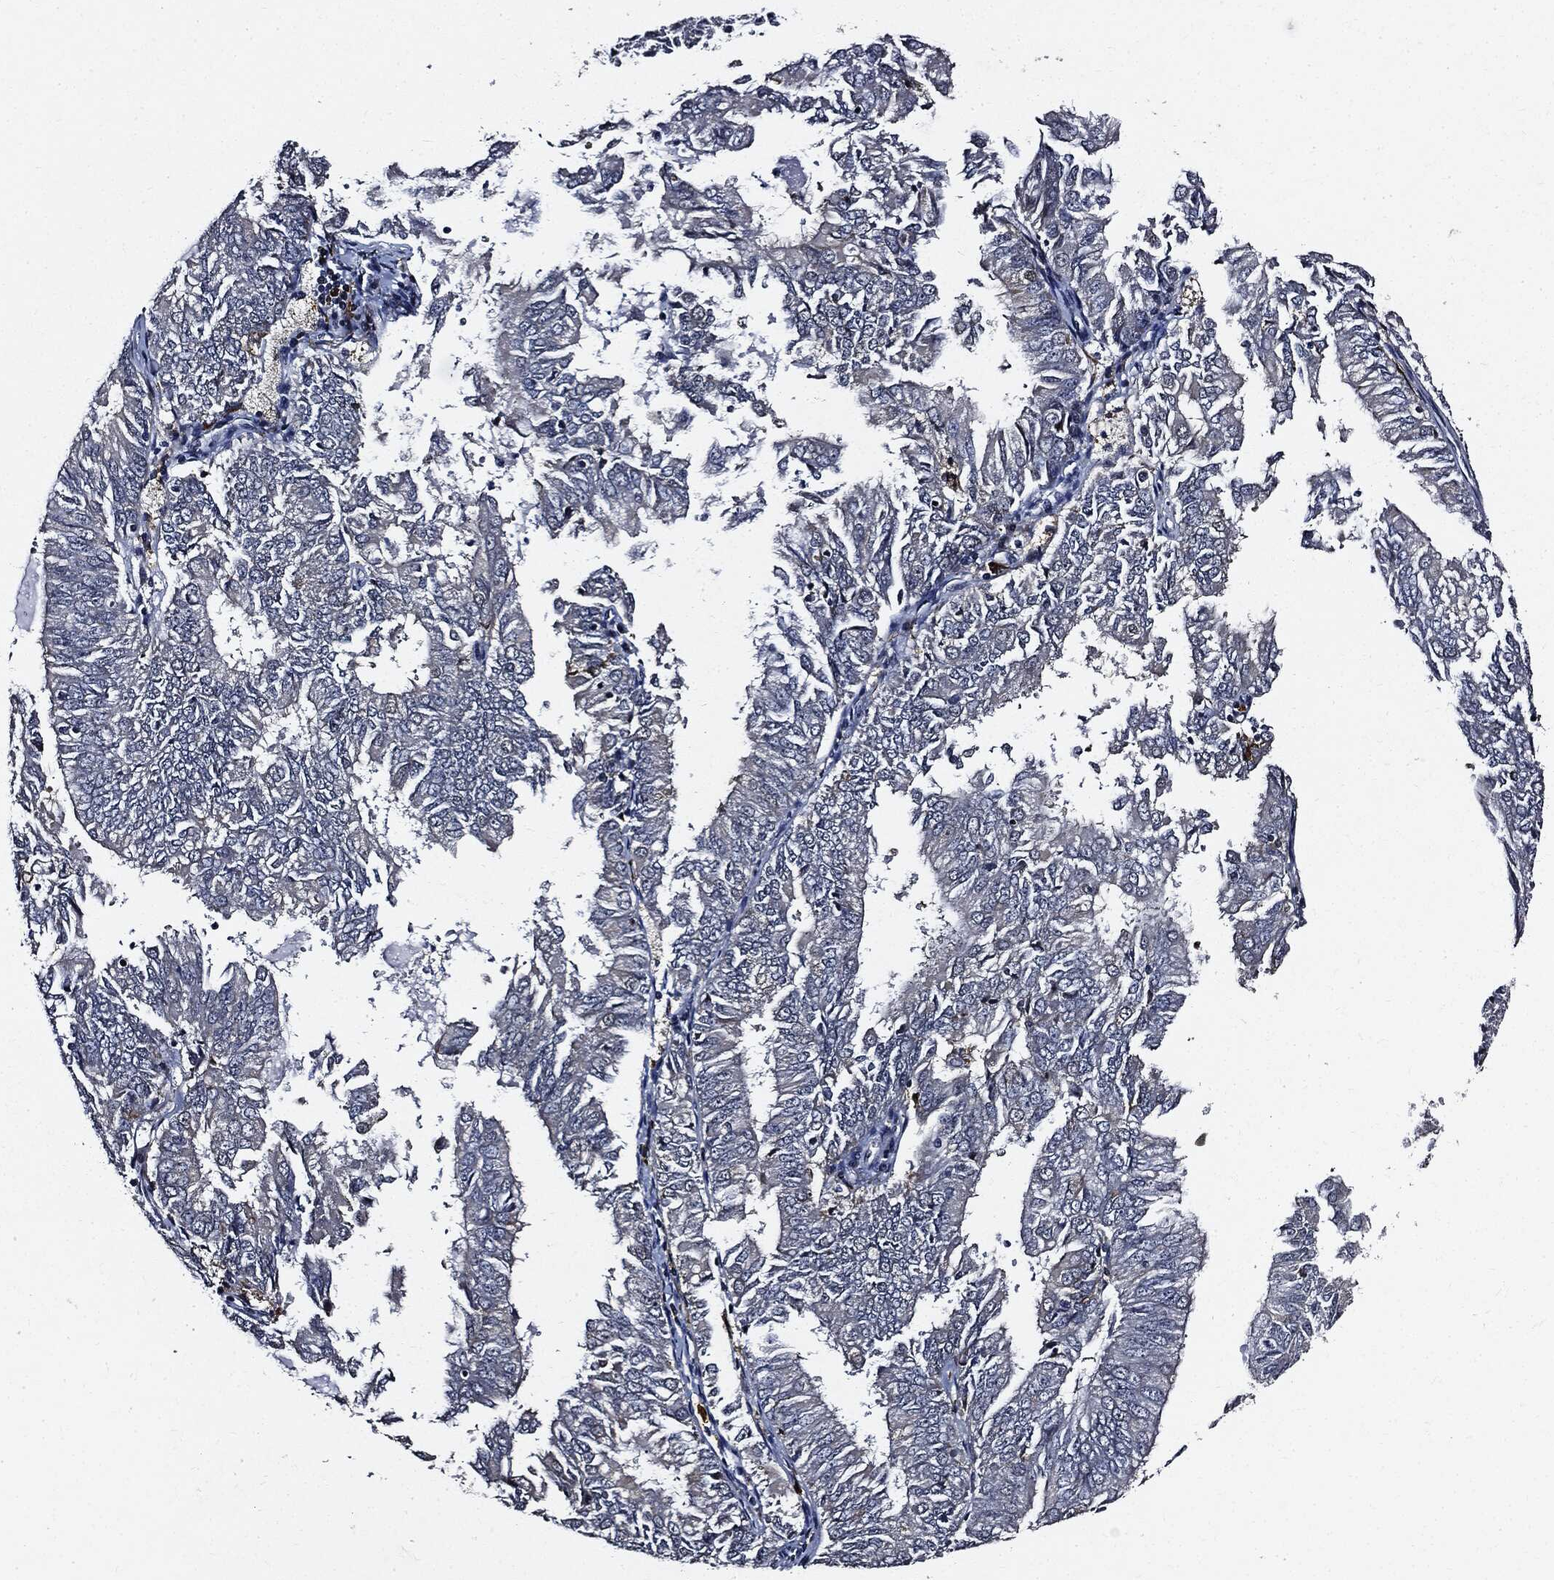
{"staining": {"intensity": "negative", "quantity": "none", "location": "none"}, "tissue": "endometrial cancer", "cell_type": "Tumor cells", "image_type": "cancer", "snomed": [{"axis": "morphology", "description": "Adenocarcinoma, NOS"}, {"axis": "topography", "description": "Endometrium"}], "caption": "DAB (3,3'-diaminobenzidine) immunohistochemical staining of human endometrial cancer (adenocarcinoma) demonstrates no significant staining in tumor cells.", "gene": "SUGT1", "patient": {"sex": "female", "age": 57}}